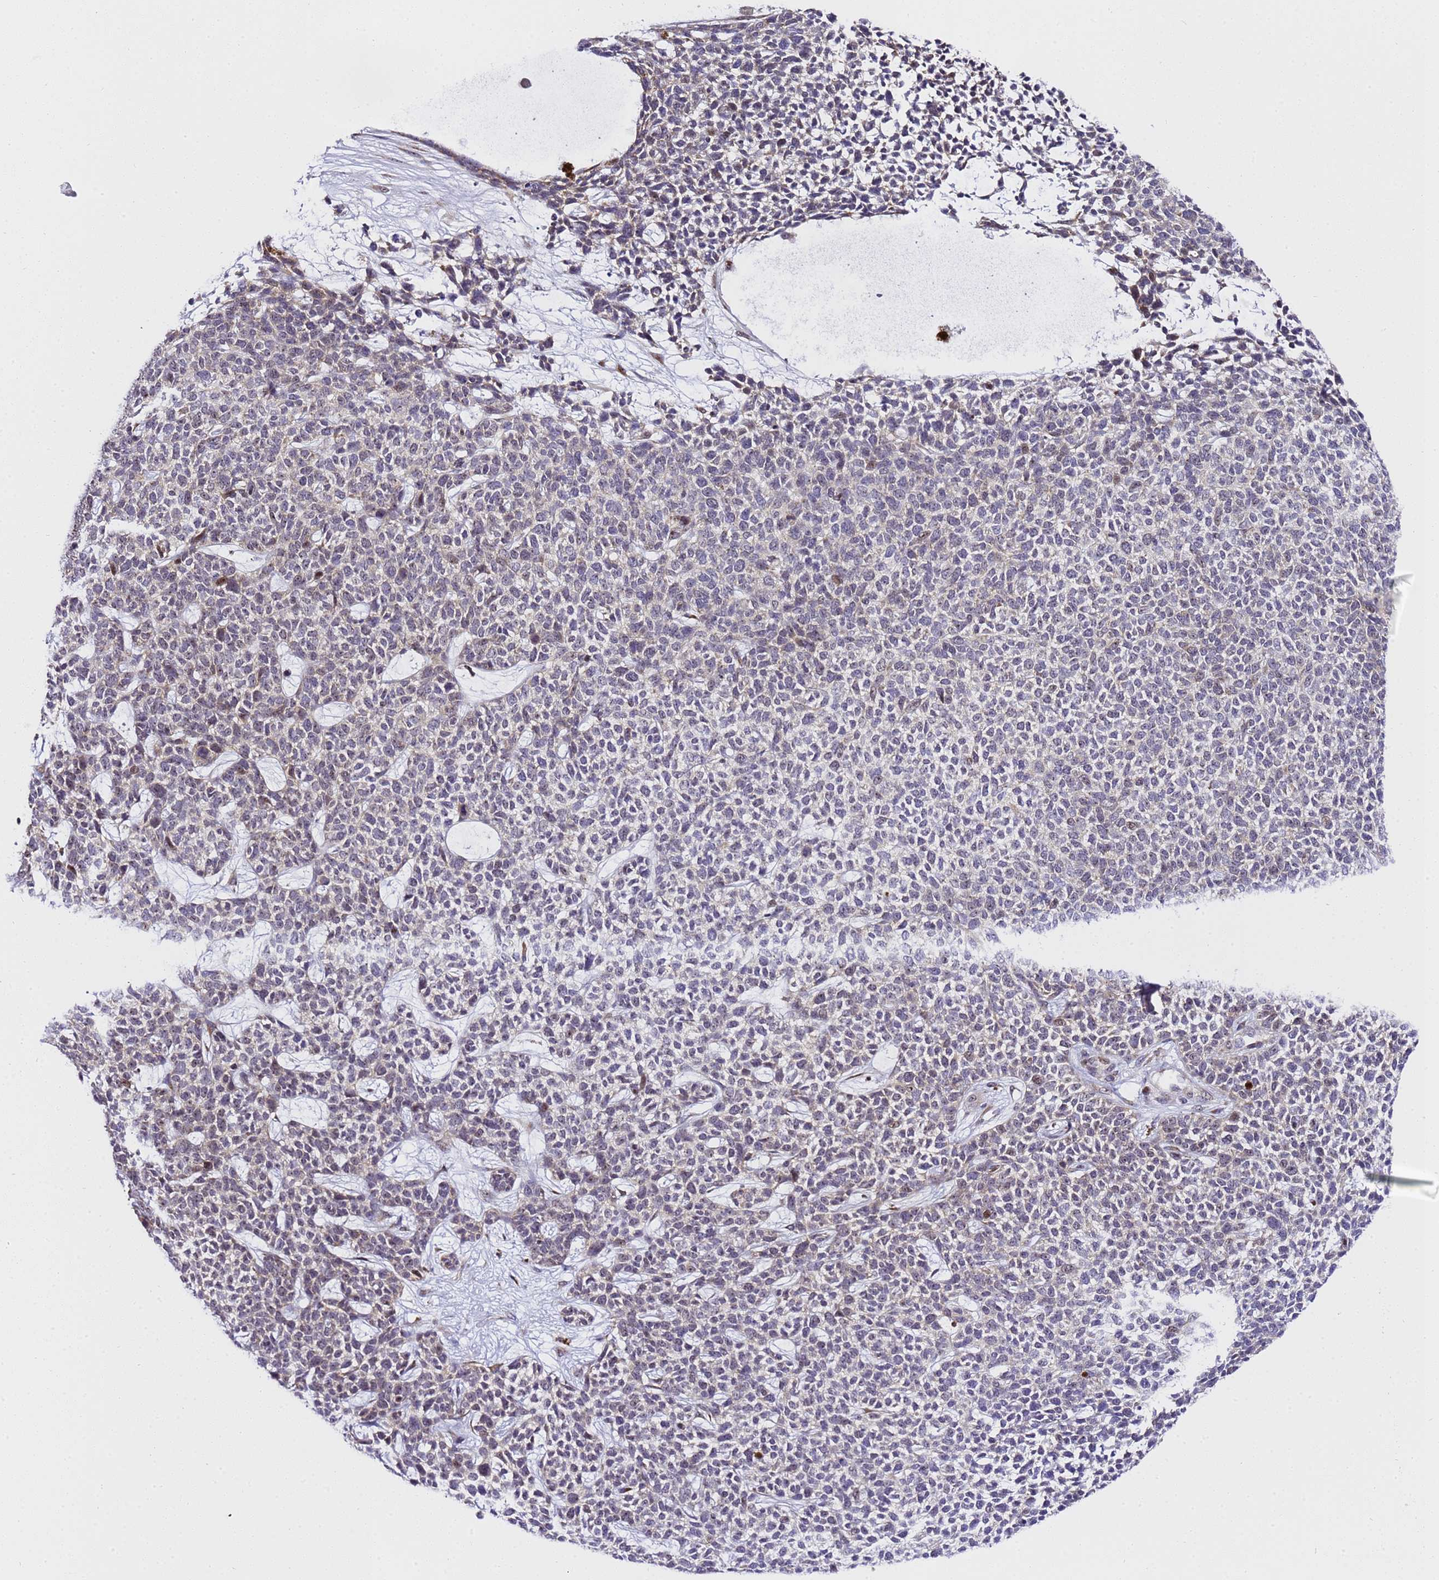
{"staining": {"intensity": "moderate", "quantity": "<25%", "location": "cytoplasmic/membranous,nuclear"}, "tissue": "skin cancer", "cell_type": "Tumor cells", "image_type": "cancer", "snomed": [{"axis": "morphology", "description": "Basal cell carcinoma"}, {"axis": "topography", "description": "Skin"}], "caption": "Moderate cytoplasmic/membranous and nuclear protein positivity is identified in about <25% of tumor cells in skin cancer (basal cell carcinoma). Immunohistochemistry stains the protein of interest in brown and the nuclei are stained blue.", "gene": "SLX4IP", "patient": {"sex": "female", "age": 84}}